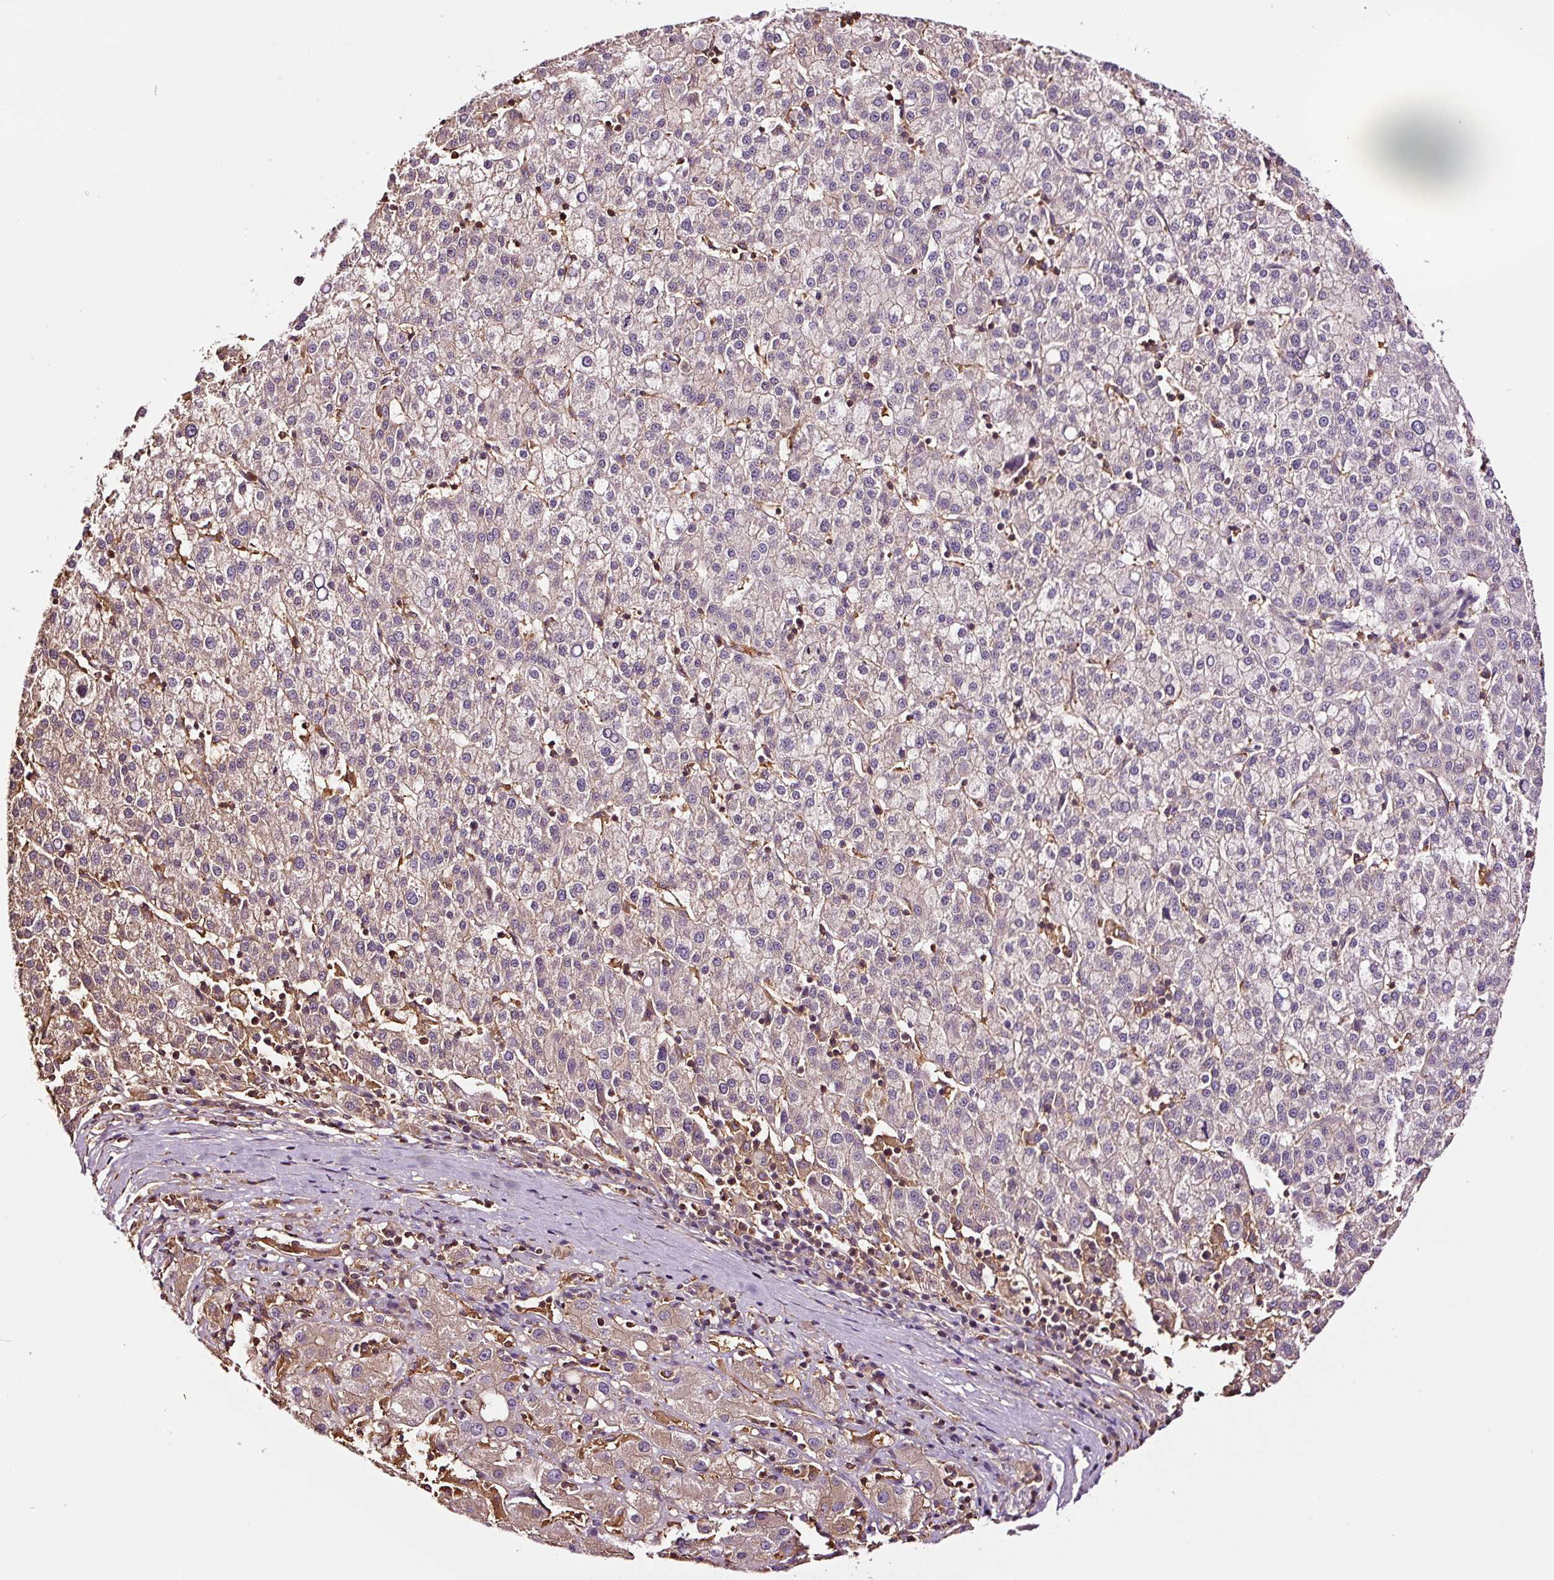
{"staining": {"intensity": "weak", "quantity": "<25%", "location": "cytoplasmic/membranous"}, "tissue": "liver cancer", "cell_type": "Tumor cells", "image_type": "cancer", "snomed": [{"axis": "morphology", "description": "Carcinoma, Hepatocellular, NOS"}, {"axis": "topography", "description": "Liver"}], "caption": "Immunohistochemistry (IHC) of human liver cancer (hepatocellular carcinoma) exhibits no positivity in tumor cells. (Stains: DAB immunohistochemistry (IHC) with hematoxylin counter stain, Microscopy: brightfield microscopy at high magnification).", "gene": "METAP1", "patient": {"sex": "female", "age": 58}}